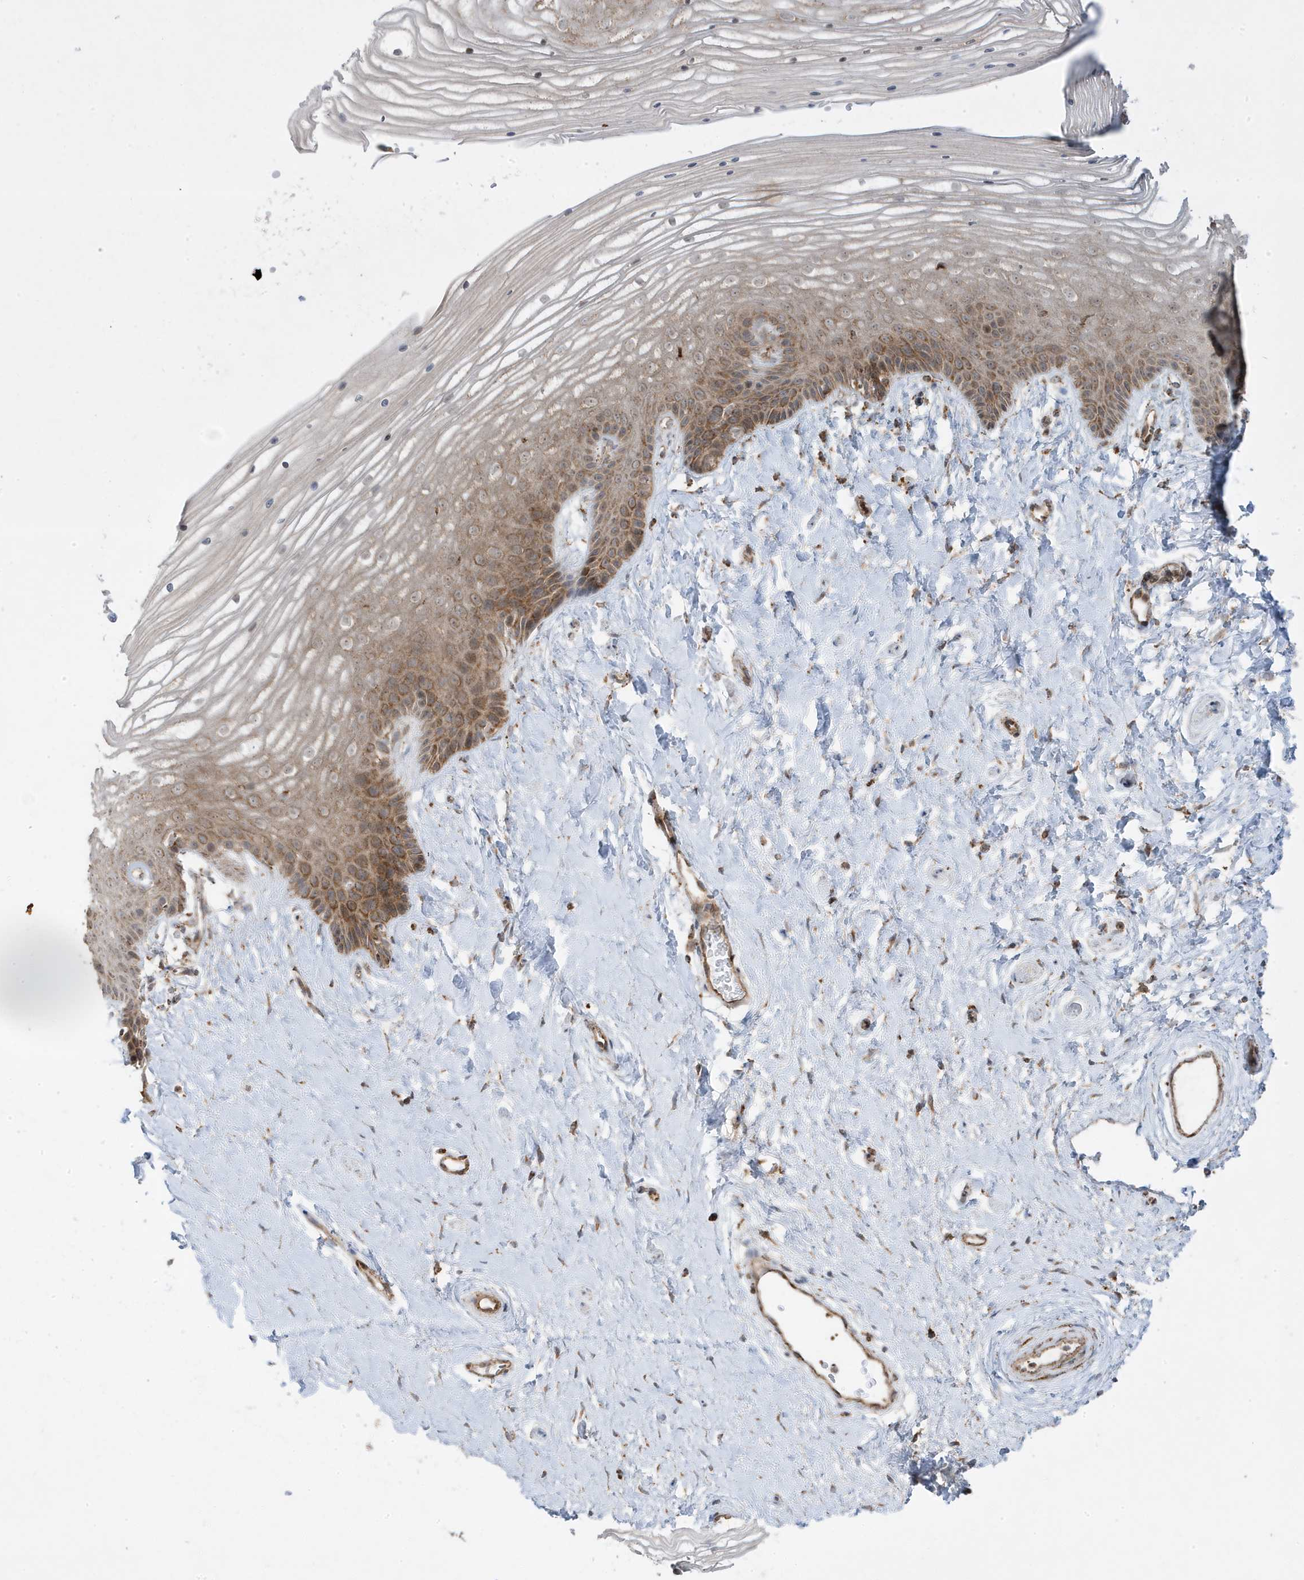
{"staining": {"intensity": "moderate", "quantity": ">75%", "location": "cytoplasmic/membranous"}, "tissue": "vagina", "cell_type": "Squamous epithelial cells", "image_type": "normal", "snomed": [{"axis": "morphology", "description": "Normal tissue, NOS"}, {"axis": "topography", "description": "Vagina"}, {"axis": "topography", "description": "Cervix"}], "caption": "Immunohistochemistry of normal human vagina reveals medium levels of moderate cytoplasmic/membranous staining in approximately >75% of squamous epithelial cells.", "gene": "CLUAP1", "patient": {"sex": "female", "age": 40}}